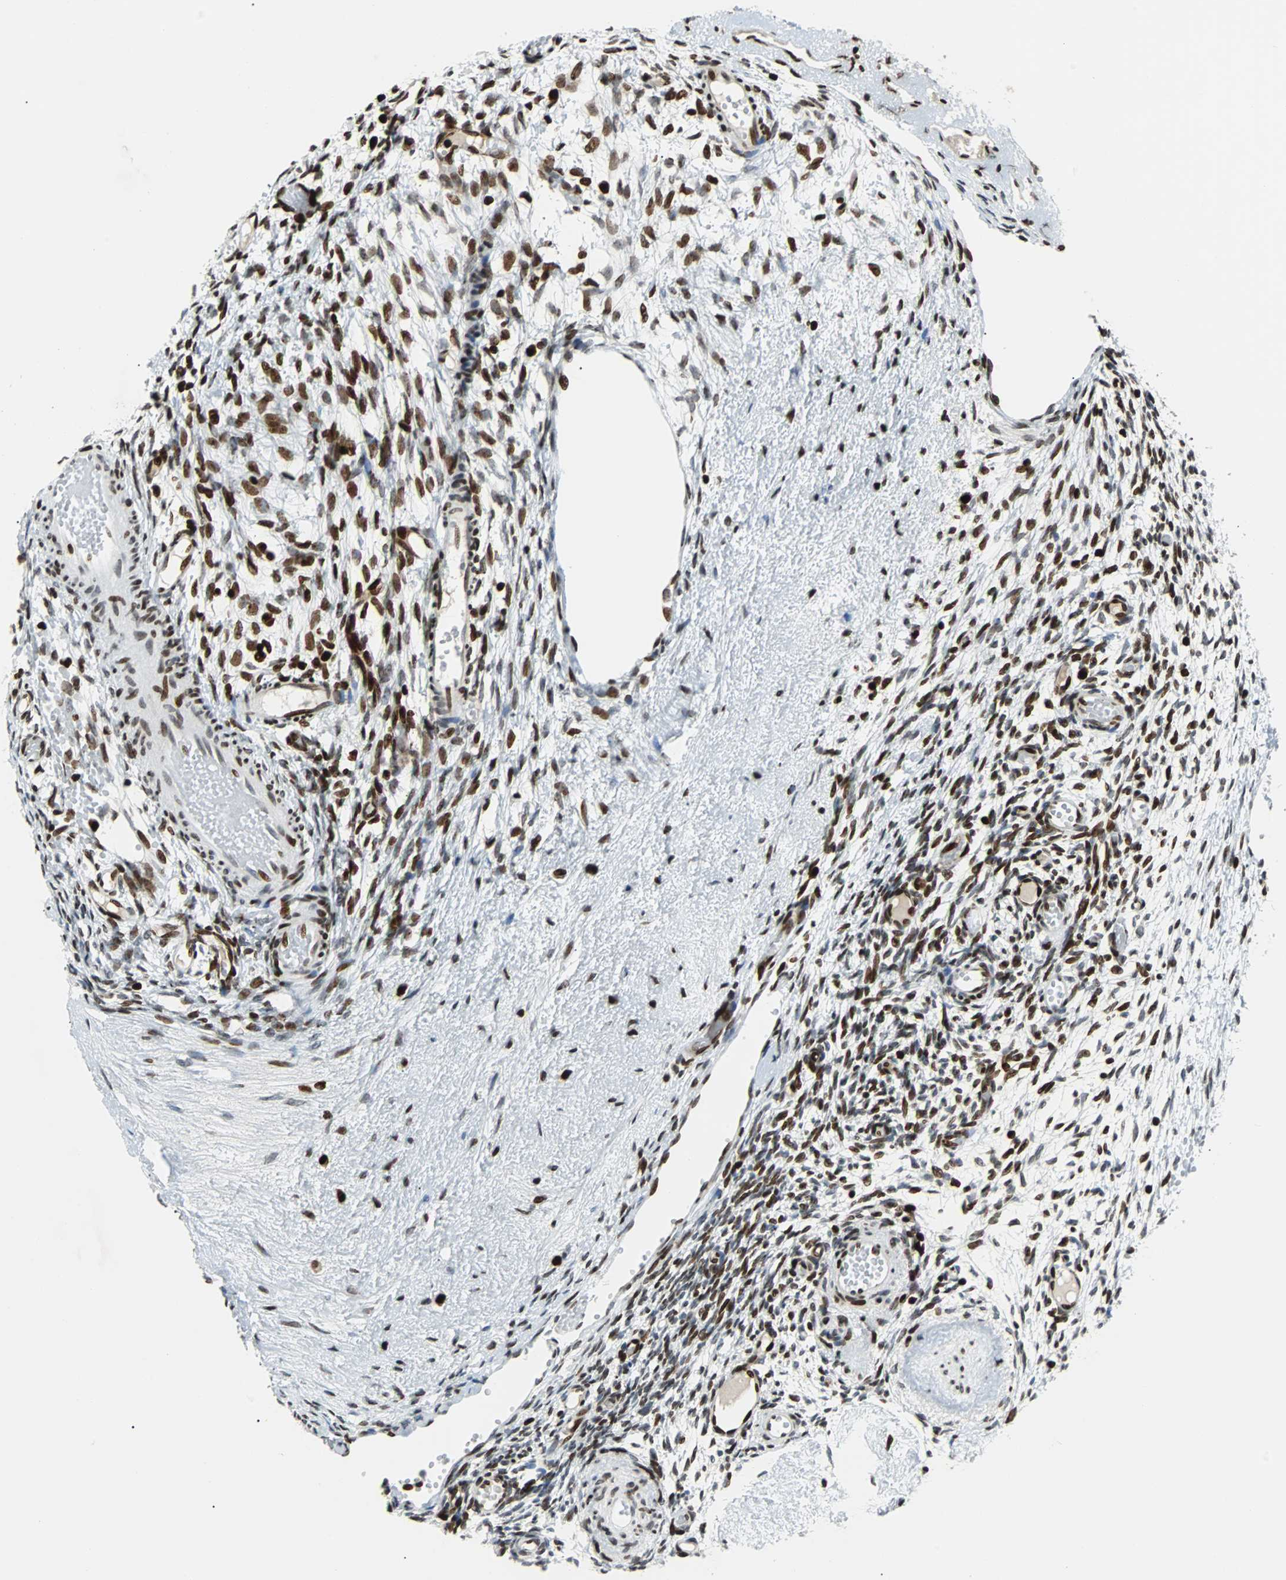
{"staining": {"intensity": "moderate", "quantity": ">75%", "location": "nuclear"}, "tissue": "ovary", "cell_type": "Follicle cells", "image_type": "normal", "snomed": [{"axis": "morphology", "description": "Normal tissue, NOS"}, {"axis": "topography", "description": "Ovary"}], "caption": "Unremarkable ovary demonstrates moderate nuclear expression in about >75% of follicle cells.", "gene": "ZNF131", "patient": {"sex": "female", "age": 35}}